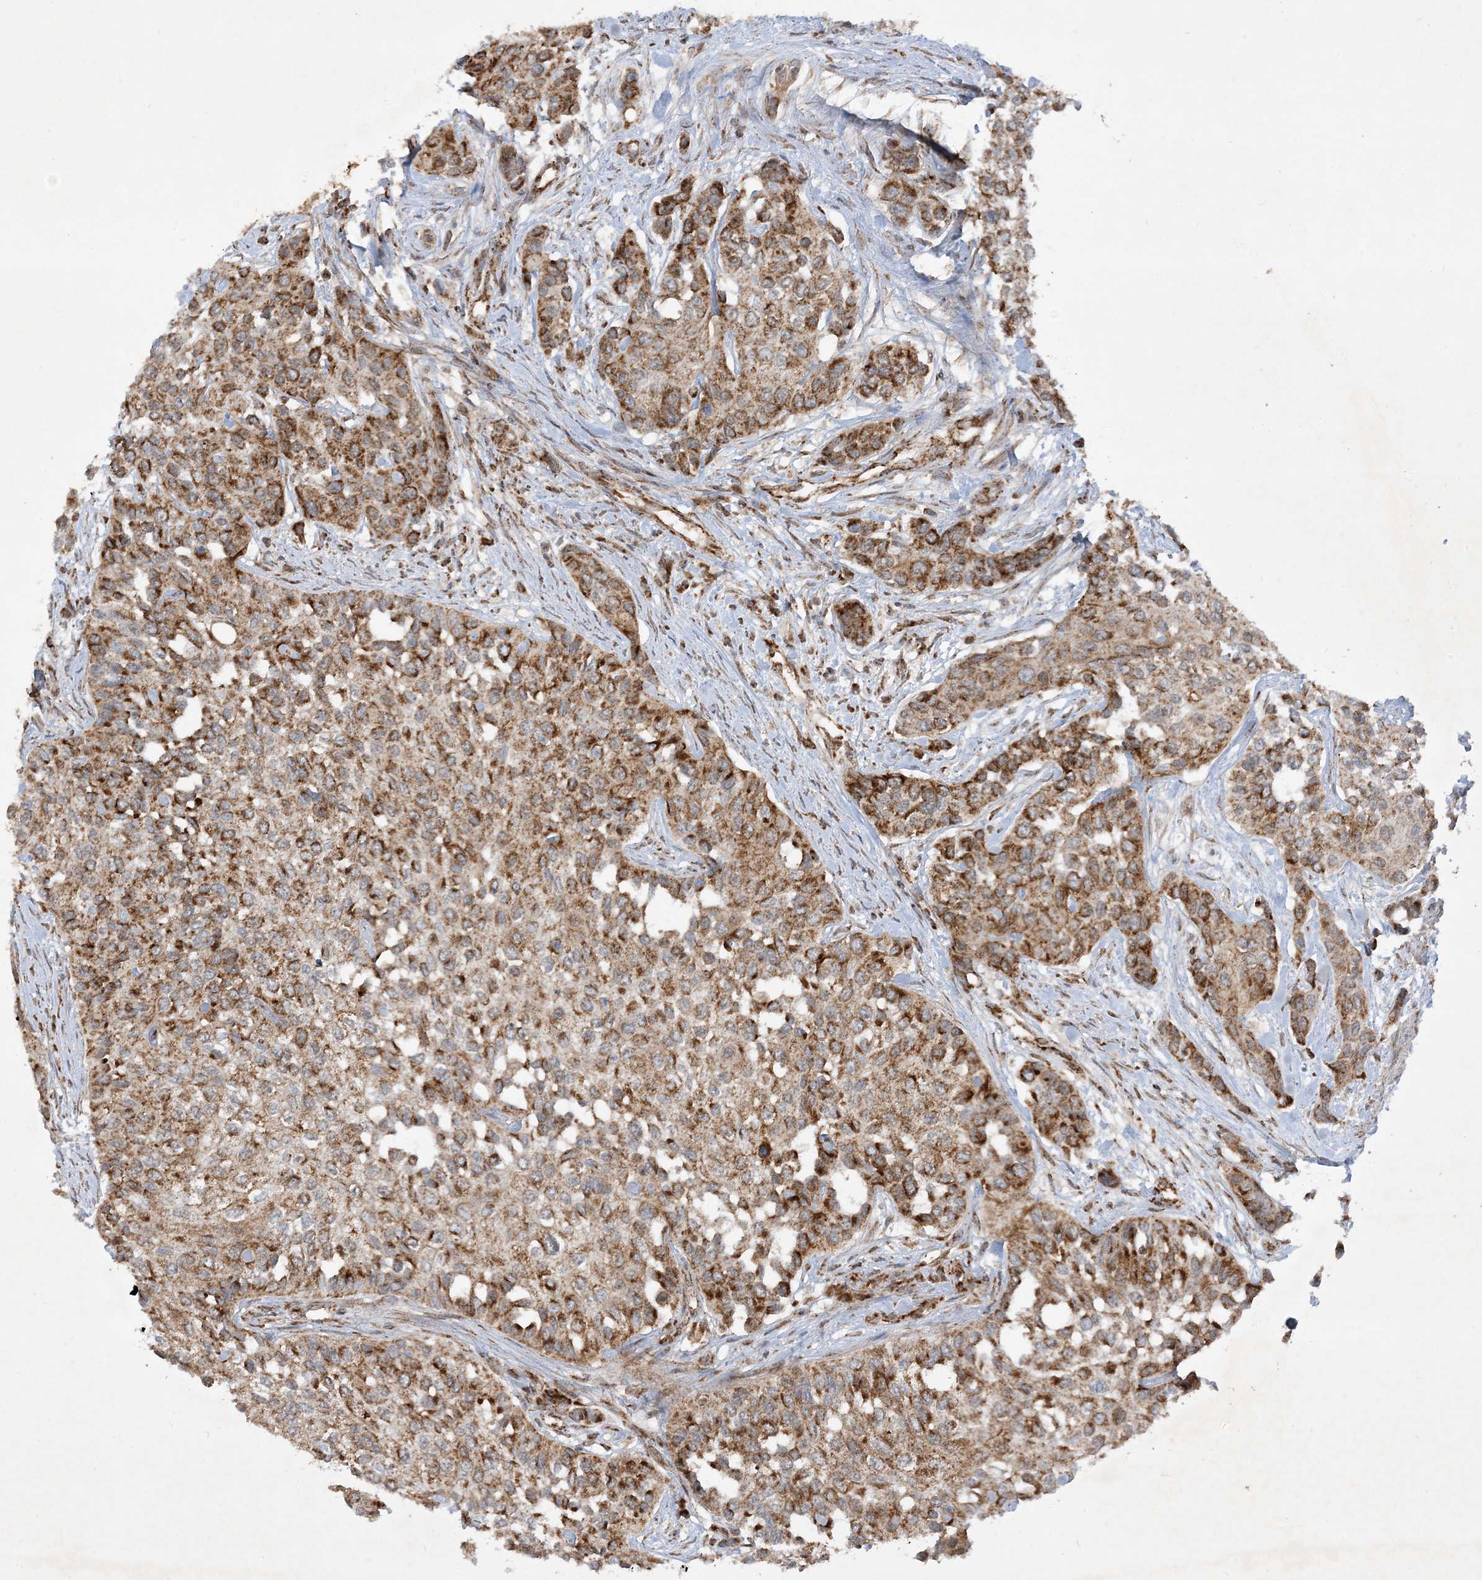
{"staining": {"intensity": "moderate", "quantity": ">75%", "location": "cytoplasmic/membranous"}, "tissue": "urothelial cancer", "cell_type": "Tumor cells", "image_type": "cancer", "snomed": [{"axis": "morphology", "description": "Normal tissue, NOS"}, {"axis": "morphology", "description": "Urothelial carcinoma, High grade"}, {"axis": "topography", "description": "Vascular tissue"}, {"axis": "topography", "description": "Urinary bladder"}], "caption": "Urothelial cancer tissue displays moderate cytoplasmic/membranous positivity in about >75% of tumor cells, visualized by immunohistochemistry.", "gene": "NDUFAF3", "patient": {"sex": "female", "age": 56}}